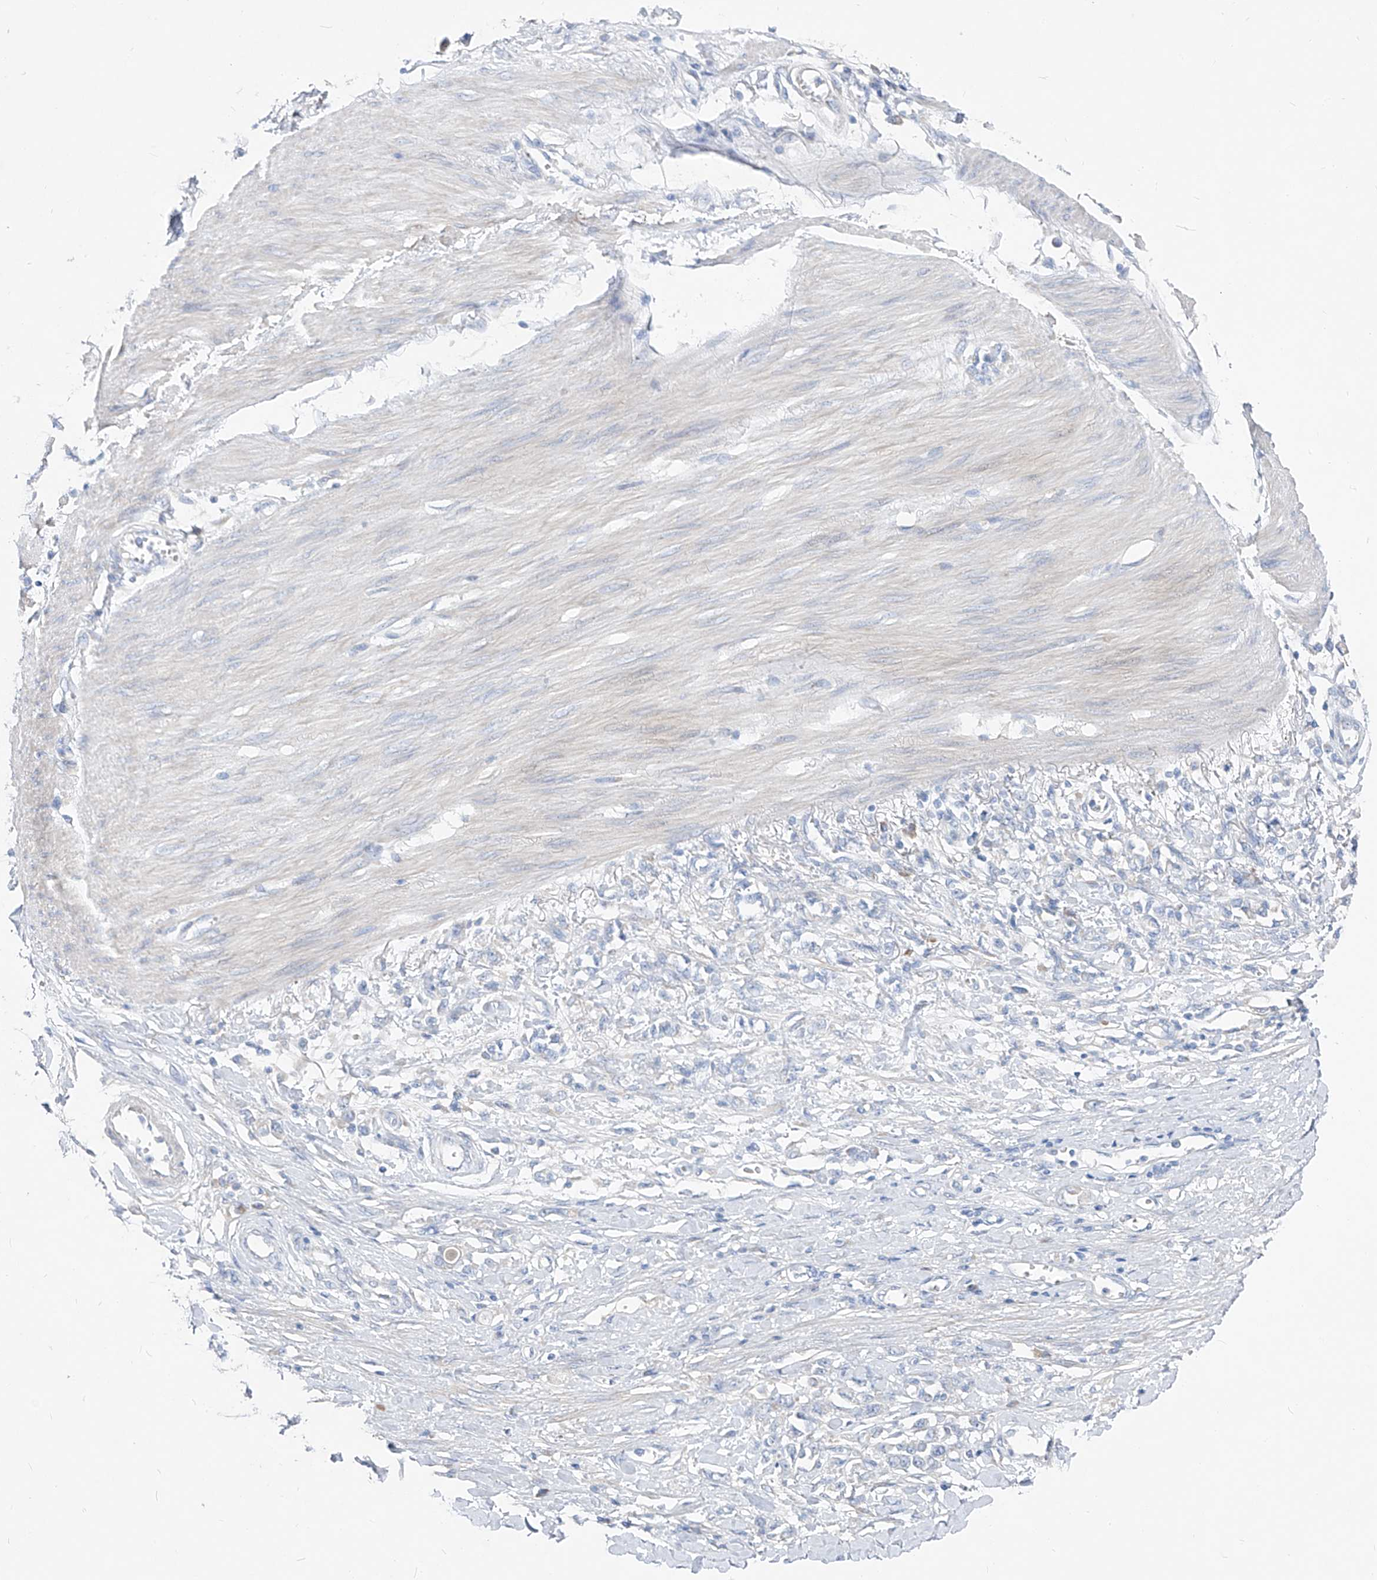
{"staining": {"intensity": "negative", "quantity": "none", "location": "none"}, "tissue": "stomach cancer", "cell_type": "Tumor cells", "image_type": "cancer", "snomed": [{"axis": "morphology", "description": "Adenocarcinoma, NOS"}, {"axis": "topography", "description": "Stomach"}], "caption": "This is an IHC image of human adenocarcinoma (stomach). There is no positivity in tumor cells.", "gene": "UFL1", "patient": {"sex": "female", "age": 76}}